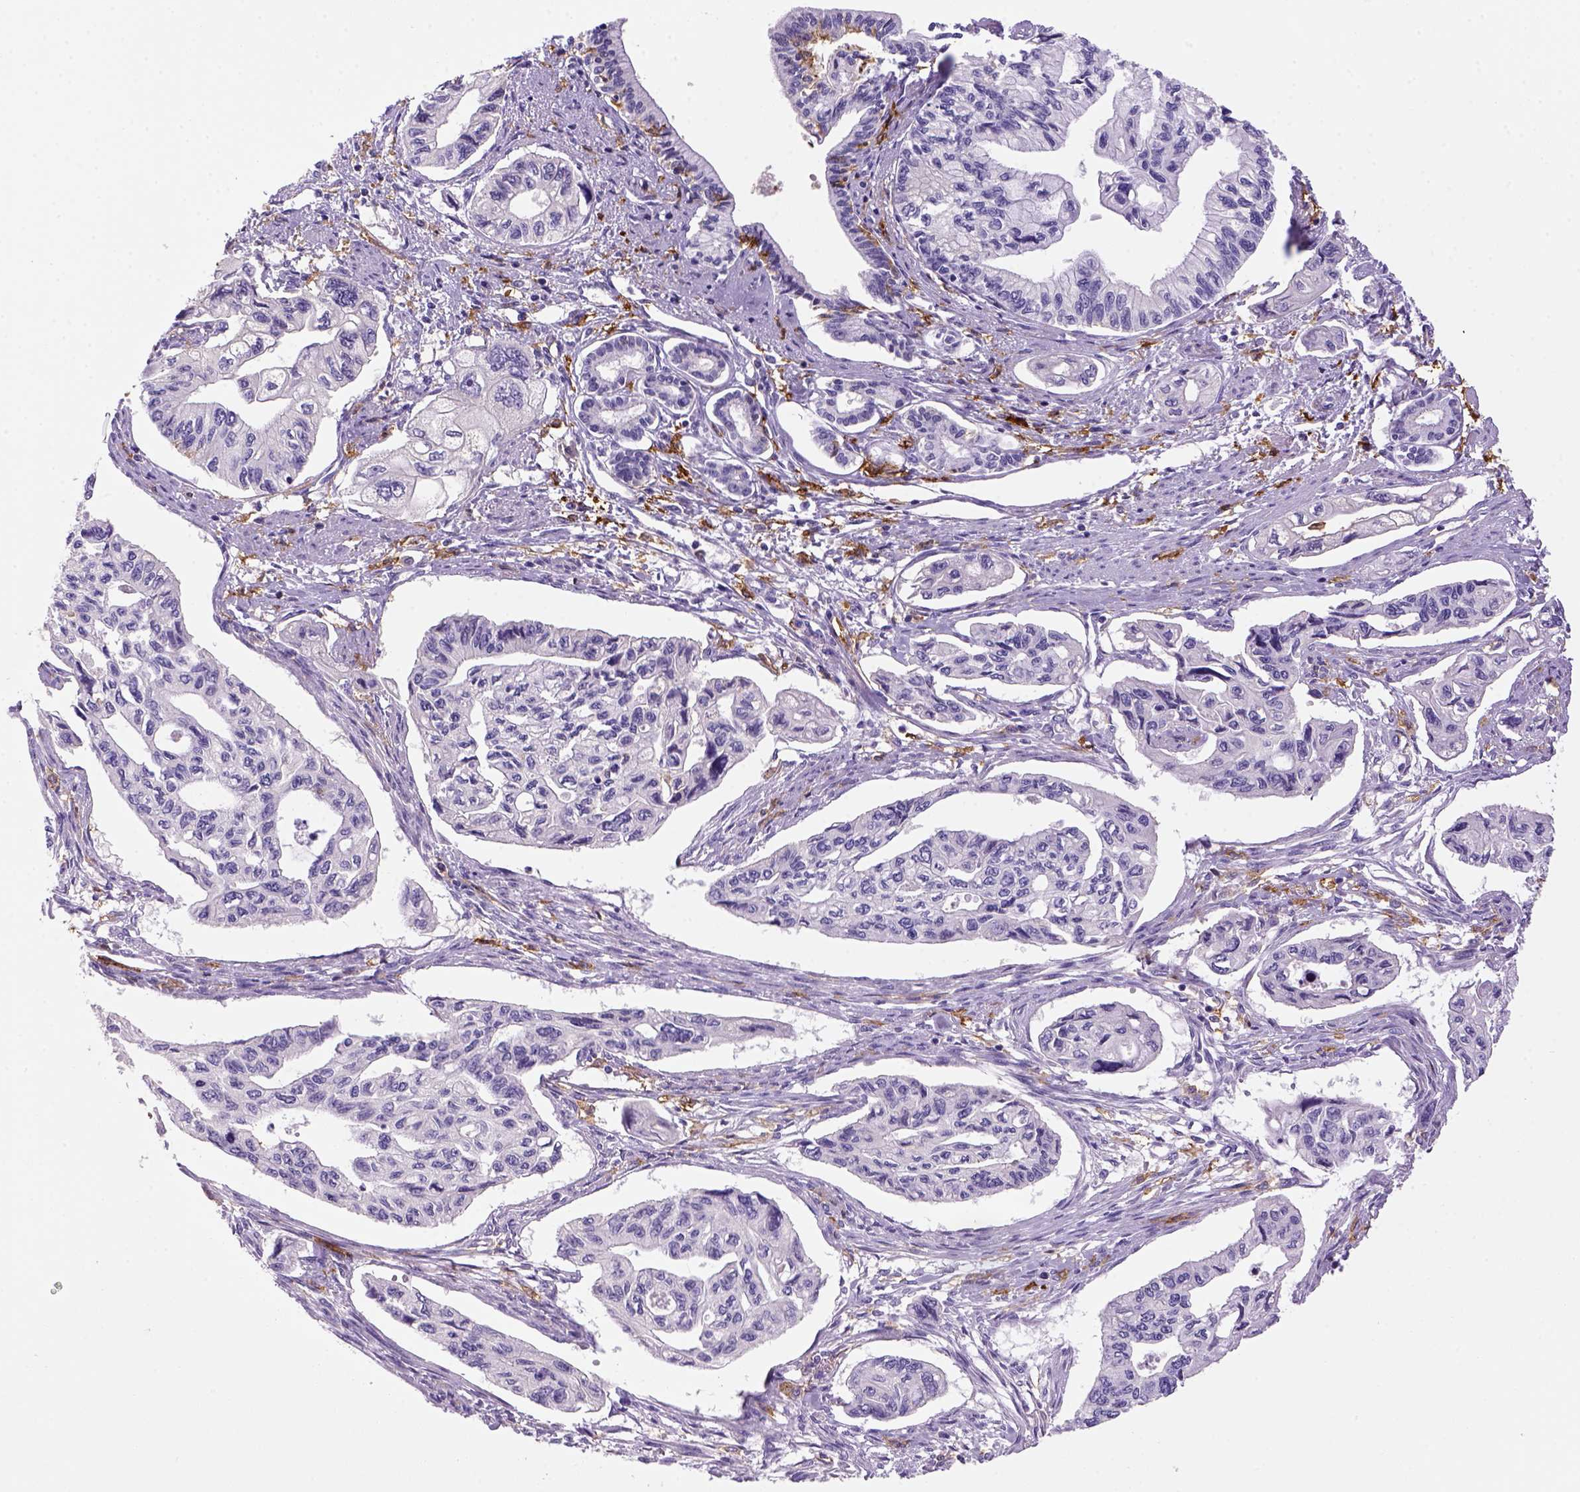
{"staining": {"intensity": "negative", "quantity": "none", "location": "none"}, "tissue": "pancreatic cancer", "cell_type": "Tumor cells", "image_type": "cancer", "snomed": [{"axis": "morphology", "description": "Adenocarcinoma, NOS"}, {"axis": "topography", "description": "Pancreas"}], "caption": "Tumor cells show no significant staining in adenocarcinoma (pancreatic). (DAB IHC with hematoxylin counter stain).", "gene": "CD14", "patient": {"sex": "female", "age": 76}}